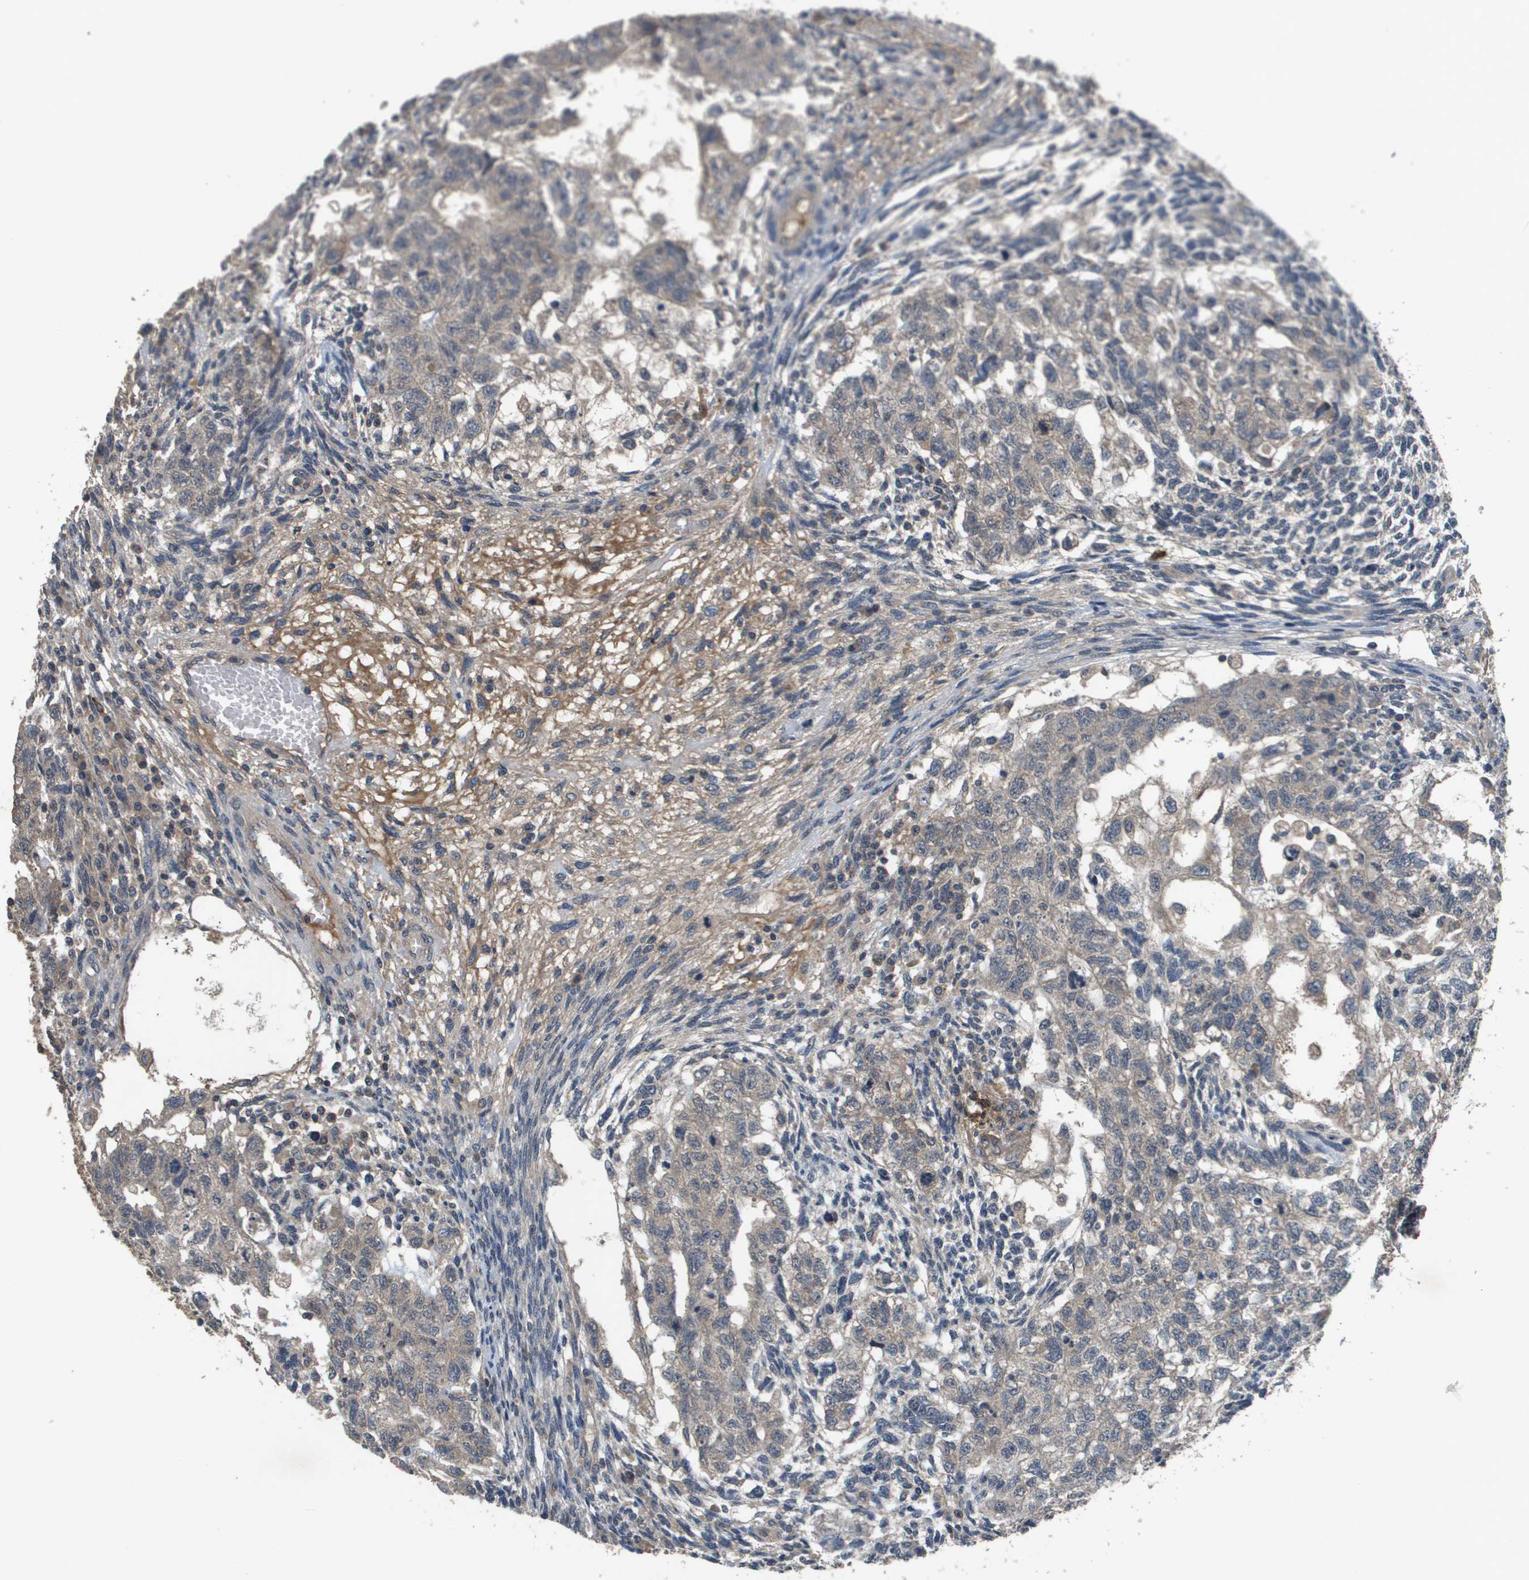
{"staining": {"intensity": "weak", "quantity": "25%-75%", "location": "cytoplasmic/membranous"}, "tissue": "testis cancer", "cell_type": "Tumor cells", "image_type": "cancer", "snomed": [{"axis": "morphology", "description": "Normal tissue, NOS"}, {"axis": "morphology", "description": "Carcinoma, Embryonal, NOS"}, {"axis": "topography", "description": "Testis"}], "caption": "The micrograph displays staining of testis cancer, revealing weak cytoplasmic/membranous protein expression (brown color) within tumor cells.", "gene": "PROC", "patient": {"sex": "male", "age": 36}}